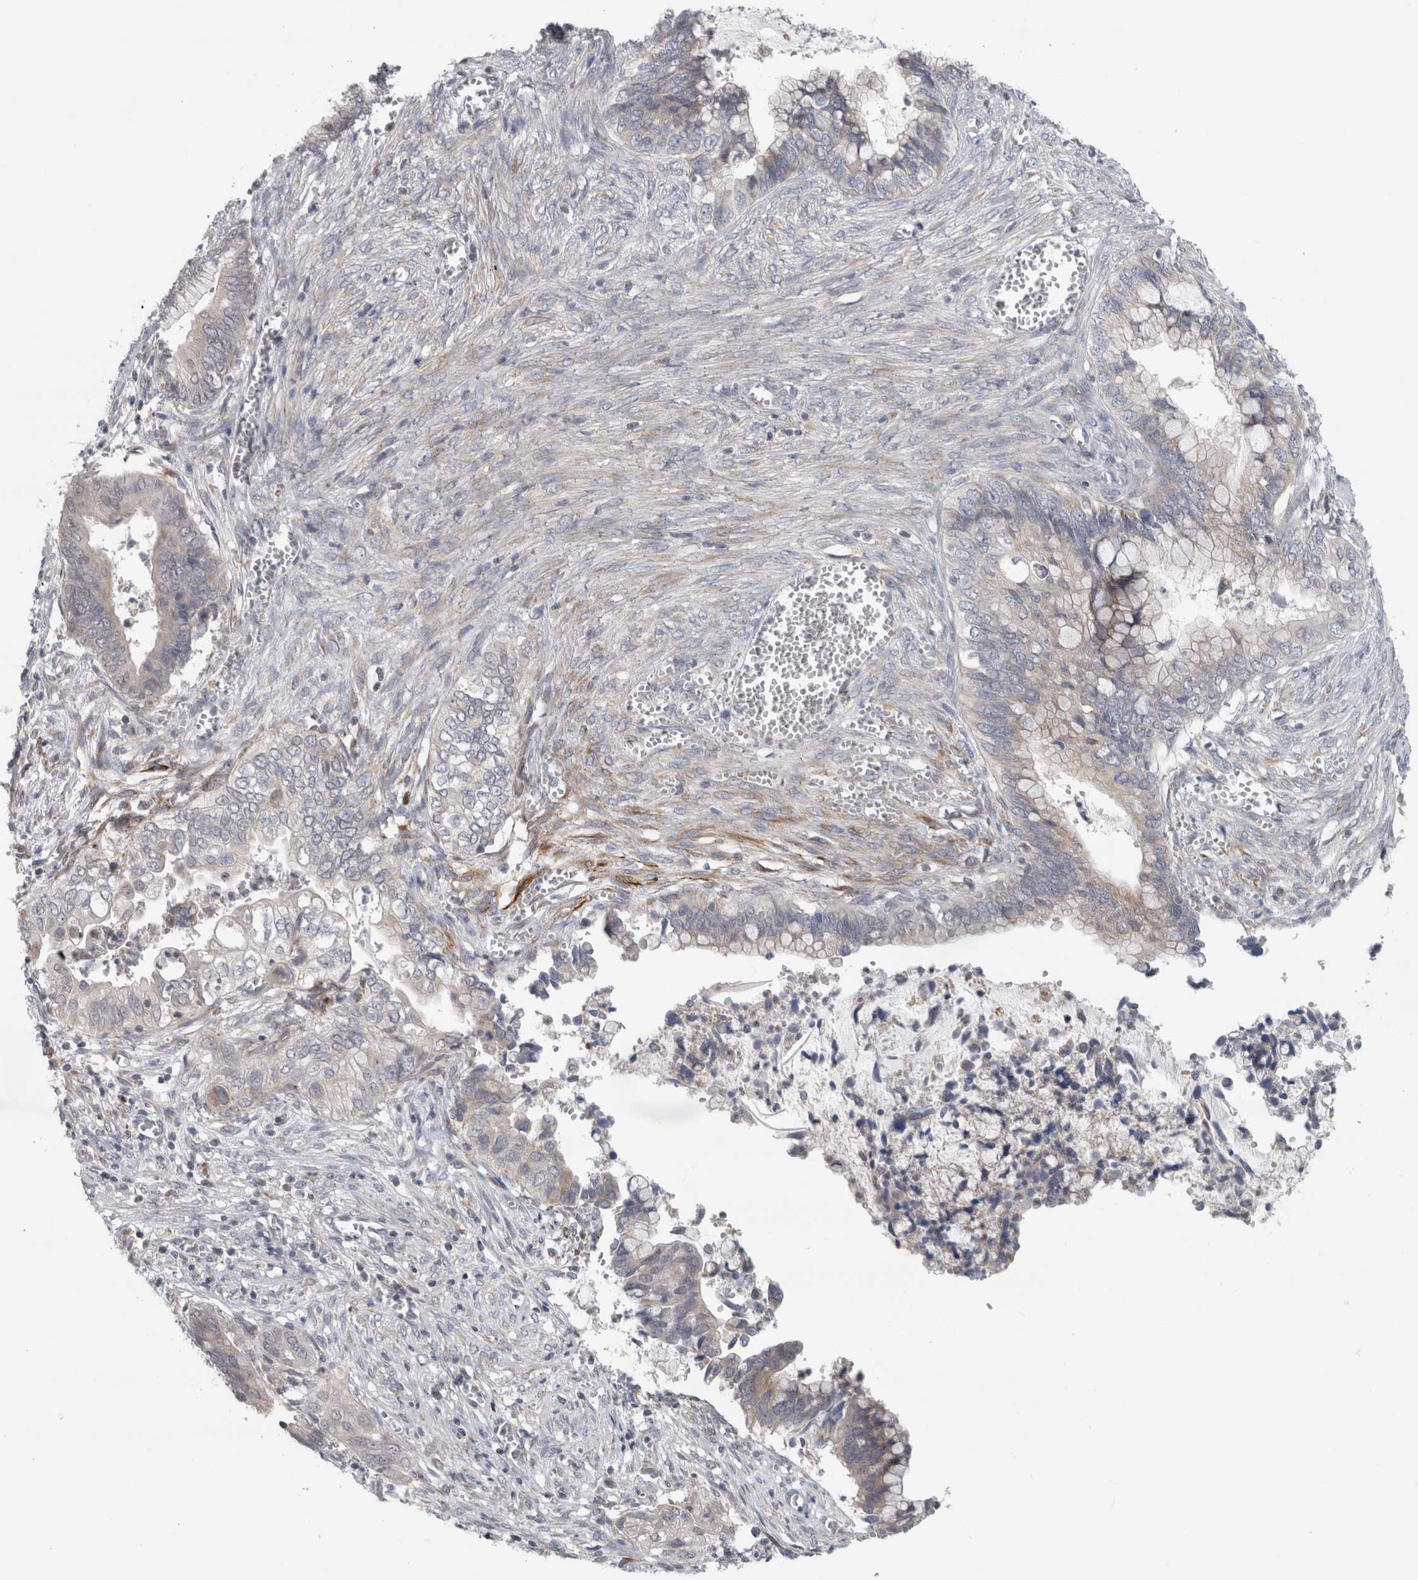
{"staining": {"intensity": "weak", "quantity": "25%-75%", "location": "cytoplasmic/membranous"}, "tissue": "cervical cancer", "cell_type": "Tumor cells", "image_type": "cancer", "snomed": [{"axis": "morphology", "description": "Adenocarcinoma, NOS"}, {"axis": "topography", "description": "Cervix"}], "caption": "Immunohistochemical staining of cervical adenocarcinoma displays weak cytoplasmic/membranous protein staining in about 25%-75% of tumor cells. The staining is performed using DAB (3,3'-diaminobenzidine) brown chromogen to label protein expression. The nuclei are counter-stained blue using hematoxylin.", "gene": "RAB18", "patient": {"sex": "female", "age": 44}}